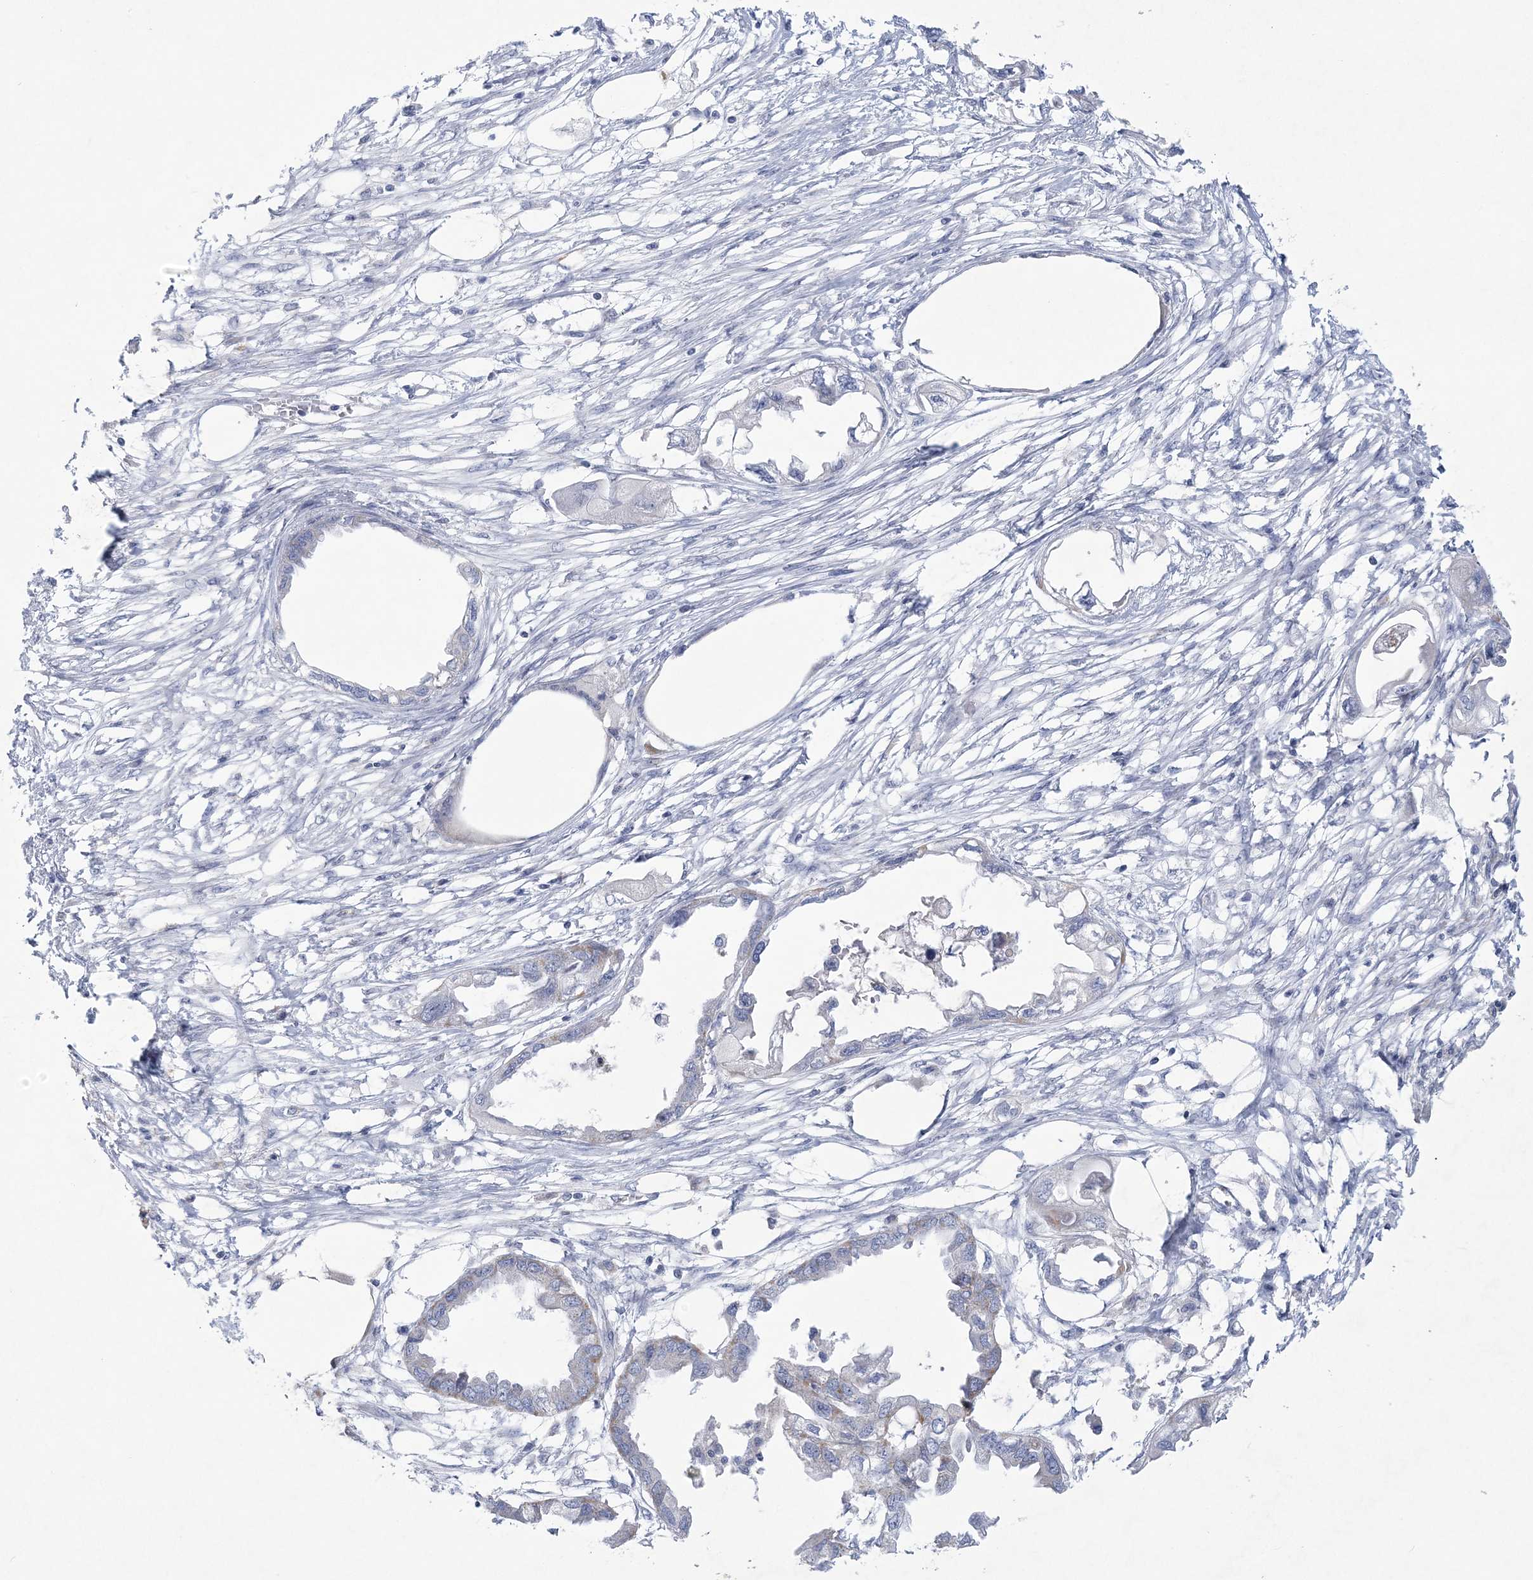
{"staining": {"intensity": "negative", "quantity": "none", "location": "none"}, "tissue": "endometrial cancer", "cell_type": "Tumor cells", "image_type": "cancer", "snomed": [{"axis": "morphology", "description": "Adenocarcinoma, NOS"}, {"axis": "morphology", "description": "Adenocarcinoma, metastatic, NOS"}, {"axis": "topography", "description": "Adipose tissue"}, {"axis": "topography", "description": "Endometrium"}], "caption": "Immunohistochemistry (IHC) of human adenocarcinoma (endometrial) reveals no expression in tumor cells. (Stains: DAB (3,3'-diaminobenzidine) immunohistochemistry (IHC) with hematoxylin counter stain, Microscopy: brightfield microscopy at high magnification).", "gene": "NIPAL1", "patient": {"sex": "female", "age": 67}}